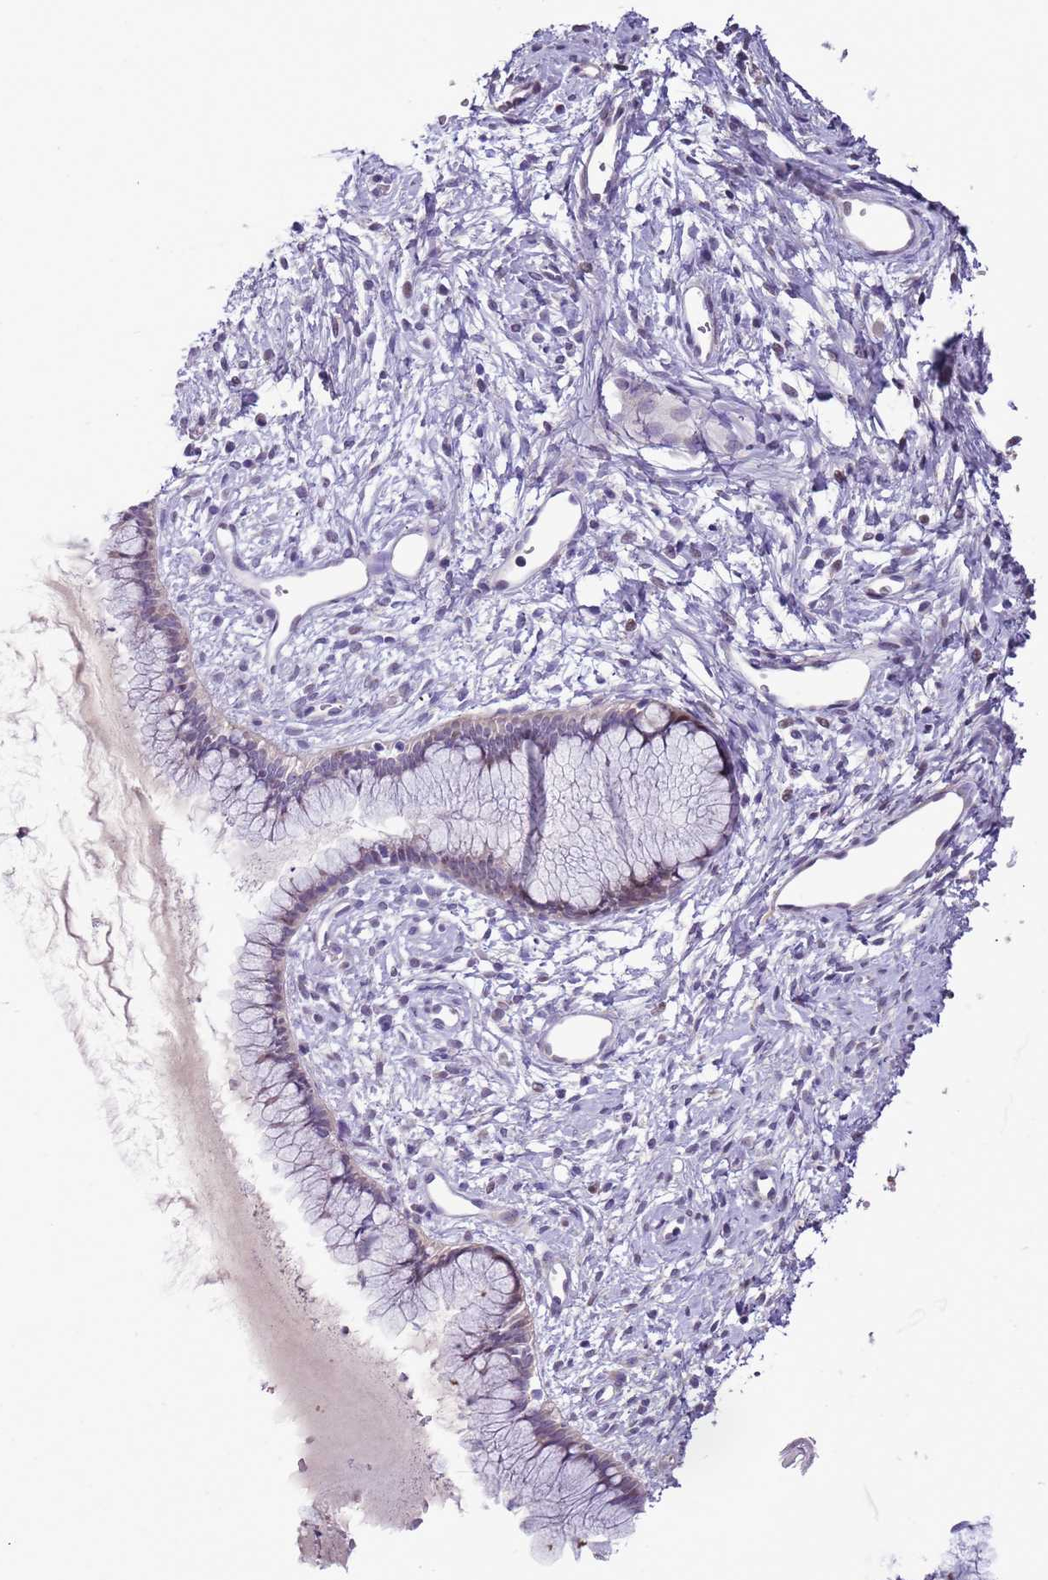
{"staining": {"intensity": "negative", "quantity": "none", "location": "none"}, "tissue": "cervix", "cell_type": "Glandular cells", "image_type": "normal", "snomed": [{"axis": "morphology", "description": "Normal tissue, NOS"}, {"axis": "topography", "description": "Cervix"}], "caption": "Immunohistochemical staining of normal human cervix displays no significant expression in glandular cells.", "gene": "PLEKHH1", "patient": {"sex": "female", "age": 42}}